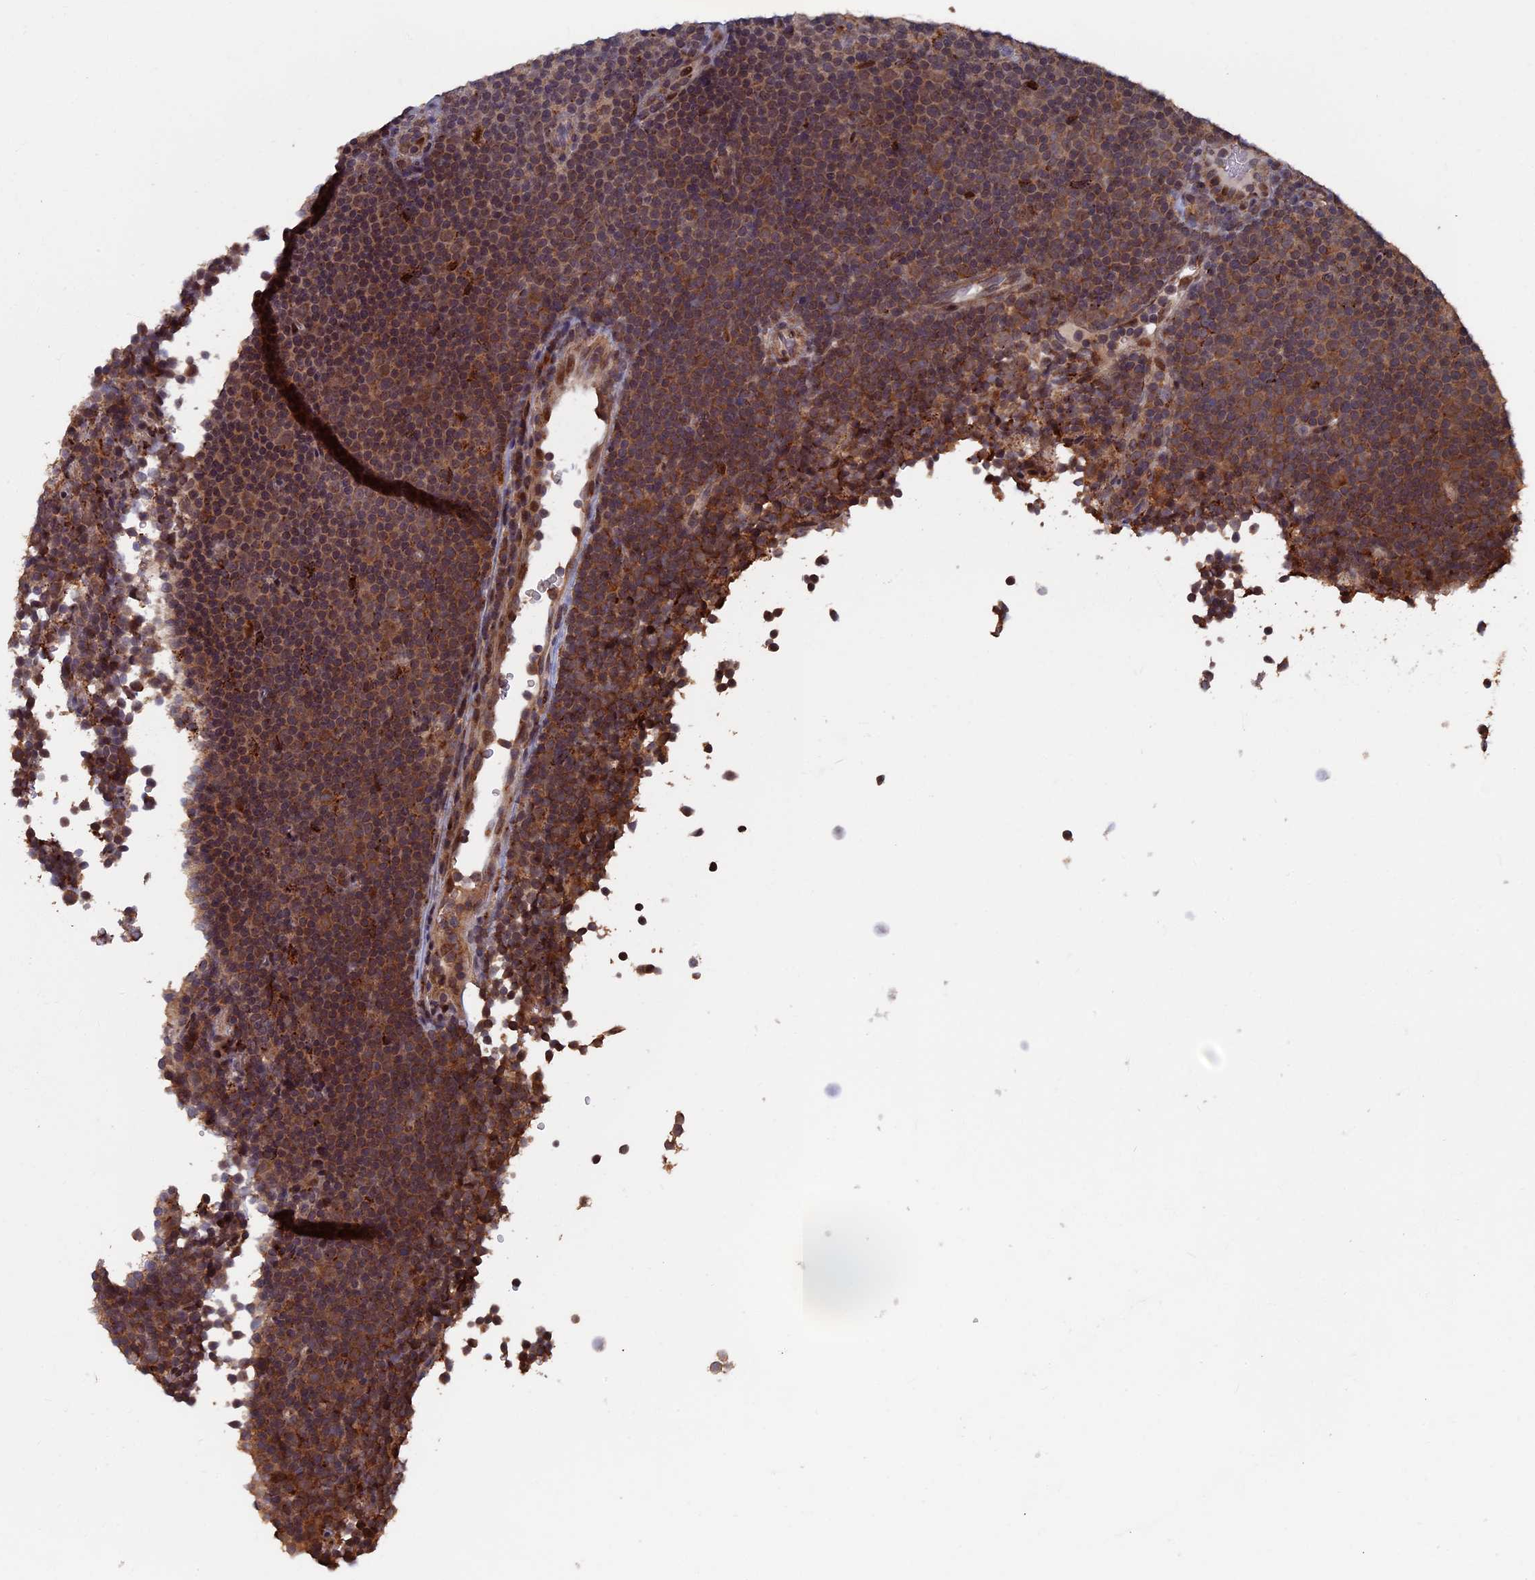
{"staining": {"intensity": "moderate", "quantity": ">75%", "location": "cytoplasmic/membranous,nuclear"}, "tissue": "lymphoma", "cell_type": "Tumor cells", "image_type": "cancer", "snomed": [{"axis": "morphology", "description": "Malignant lymphoma, non-Hodgkin's type, Low grade"}, {"axis": "topography", "description": "Lymph node"}], "caption": "This is an image of immunohistochemistry (IHC) staining of low-grade malignant lymphoma, non-Hodgkin's type, which shows moderate staining in the cytoplasmic/membranous and nuclear of tumor cells.", "gene": "RASGRF1", "patient": {"sex": "female", "age": 67}}